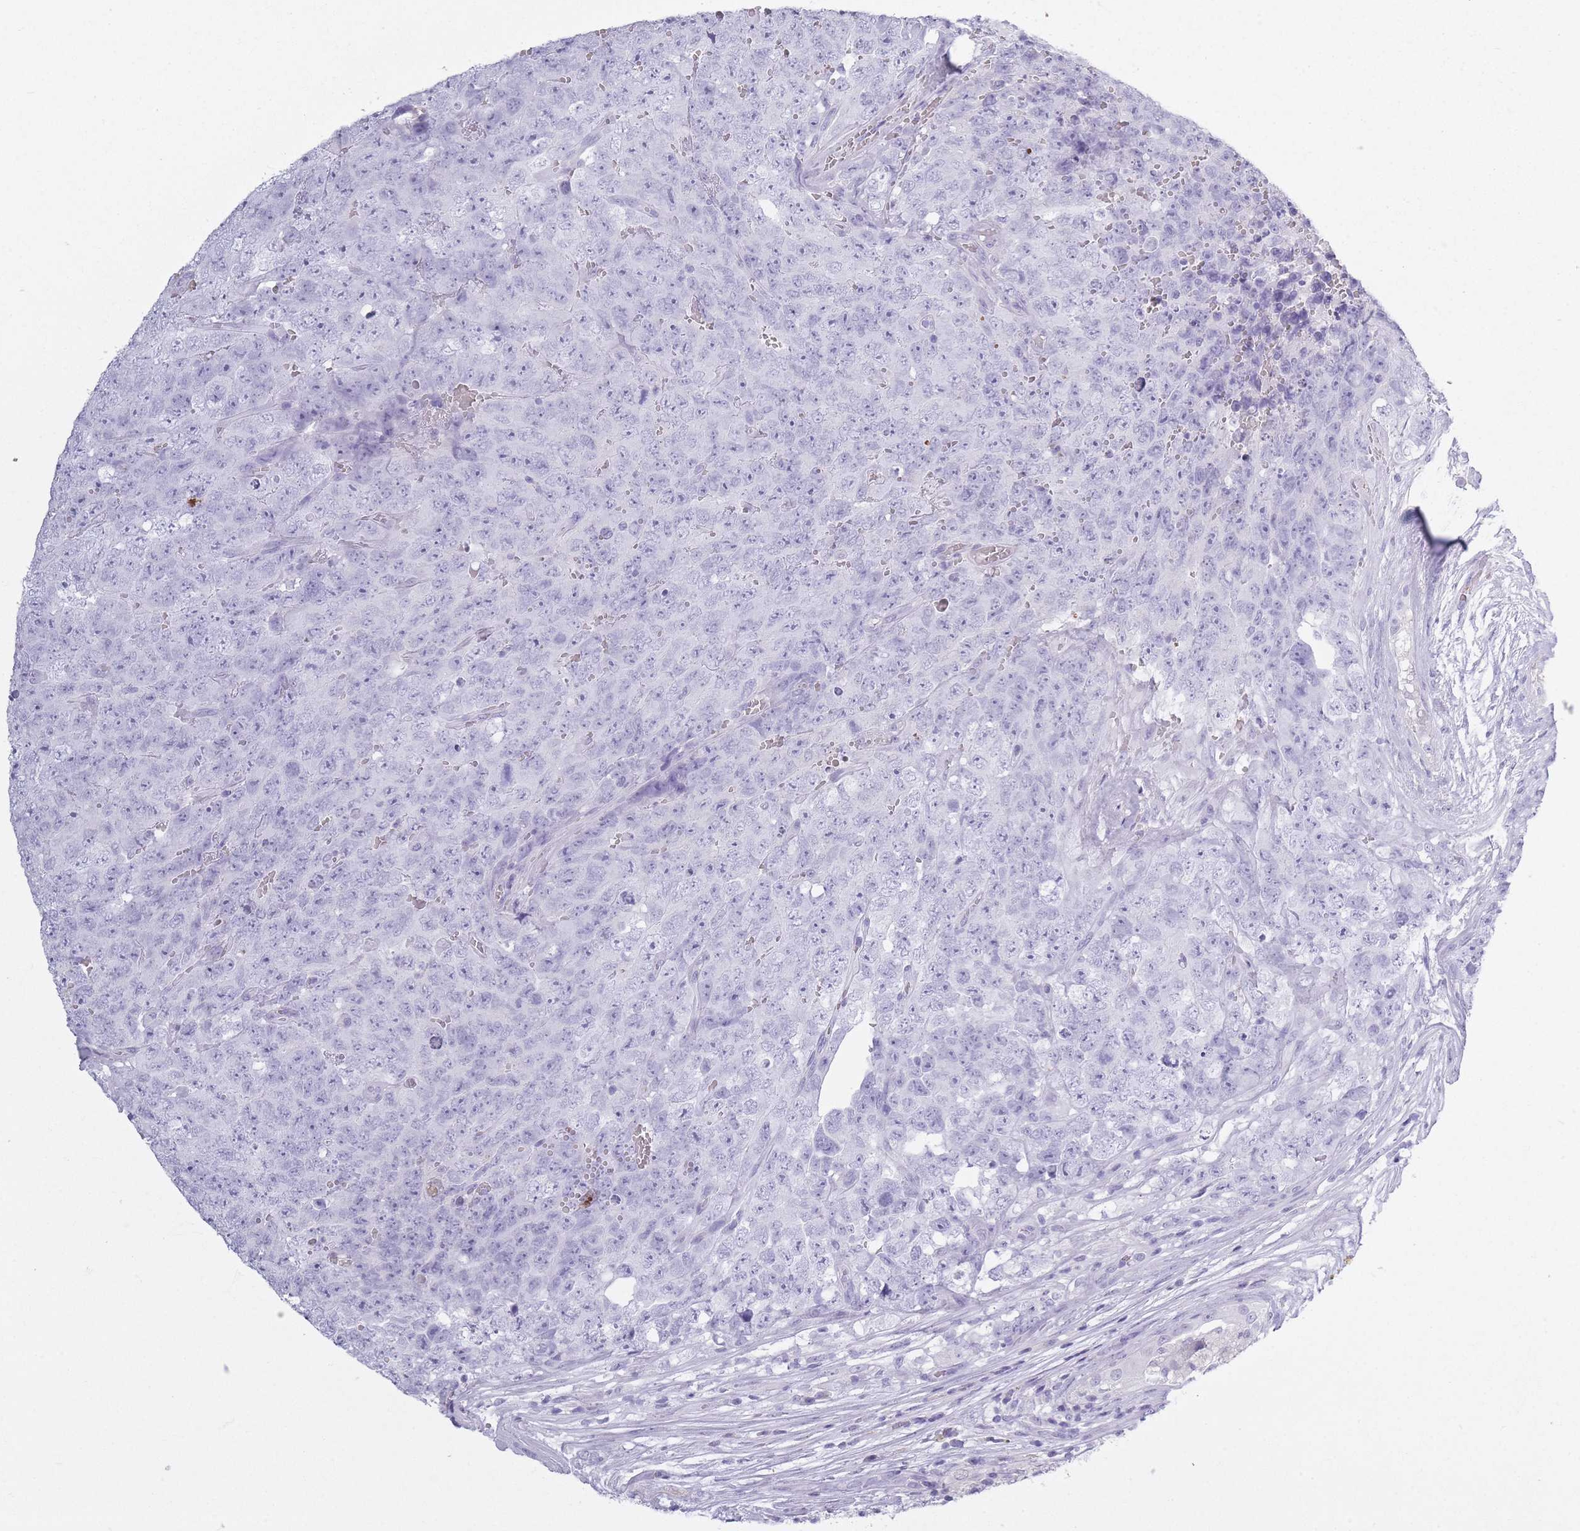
{"staining": {"intensity": "negative", "quantity": "none", "location": "none"}, "tissue": "testis cancer", "cell_type": "Tumor cells", "image_type": "cancer", "snomed": [{"axis": "morphology", "description": "Seminoma, NOS"}, {"axis": "morphology", "description": "Teratoma, malignant, NOS"}, {"axis": "topography", "description": "Testis"}], "caption": "Immunohistochemical staining of seminoma (testis) demonstrates no significant staining in tumor cells. (Brightfield microscopy of DAB (3,3'-diaminobenzidine) immunohistochemistry at high magnification).", "gene": "OR7C1", "patient": {"sex": "male", "age": 34}}